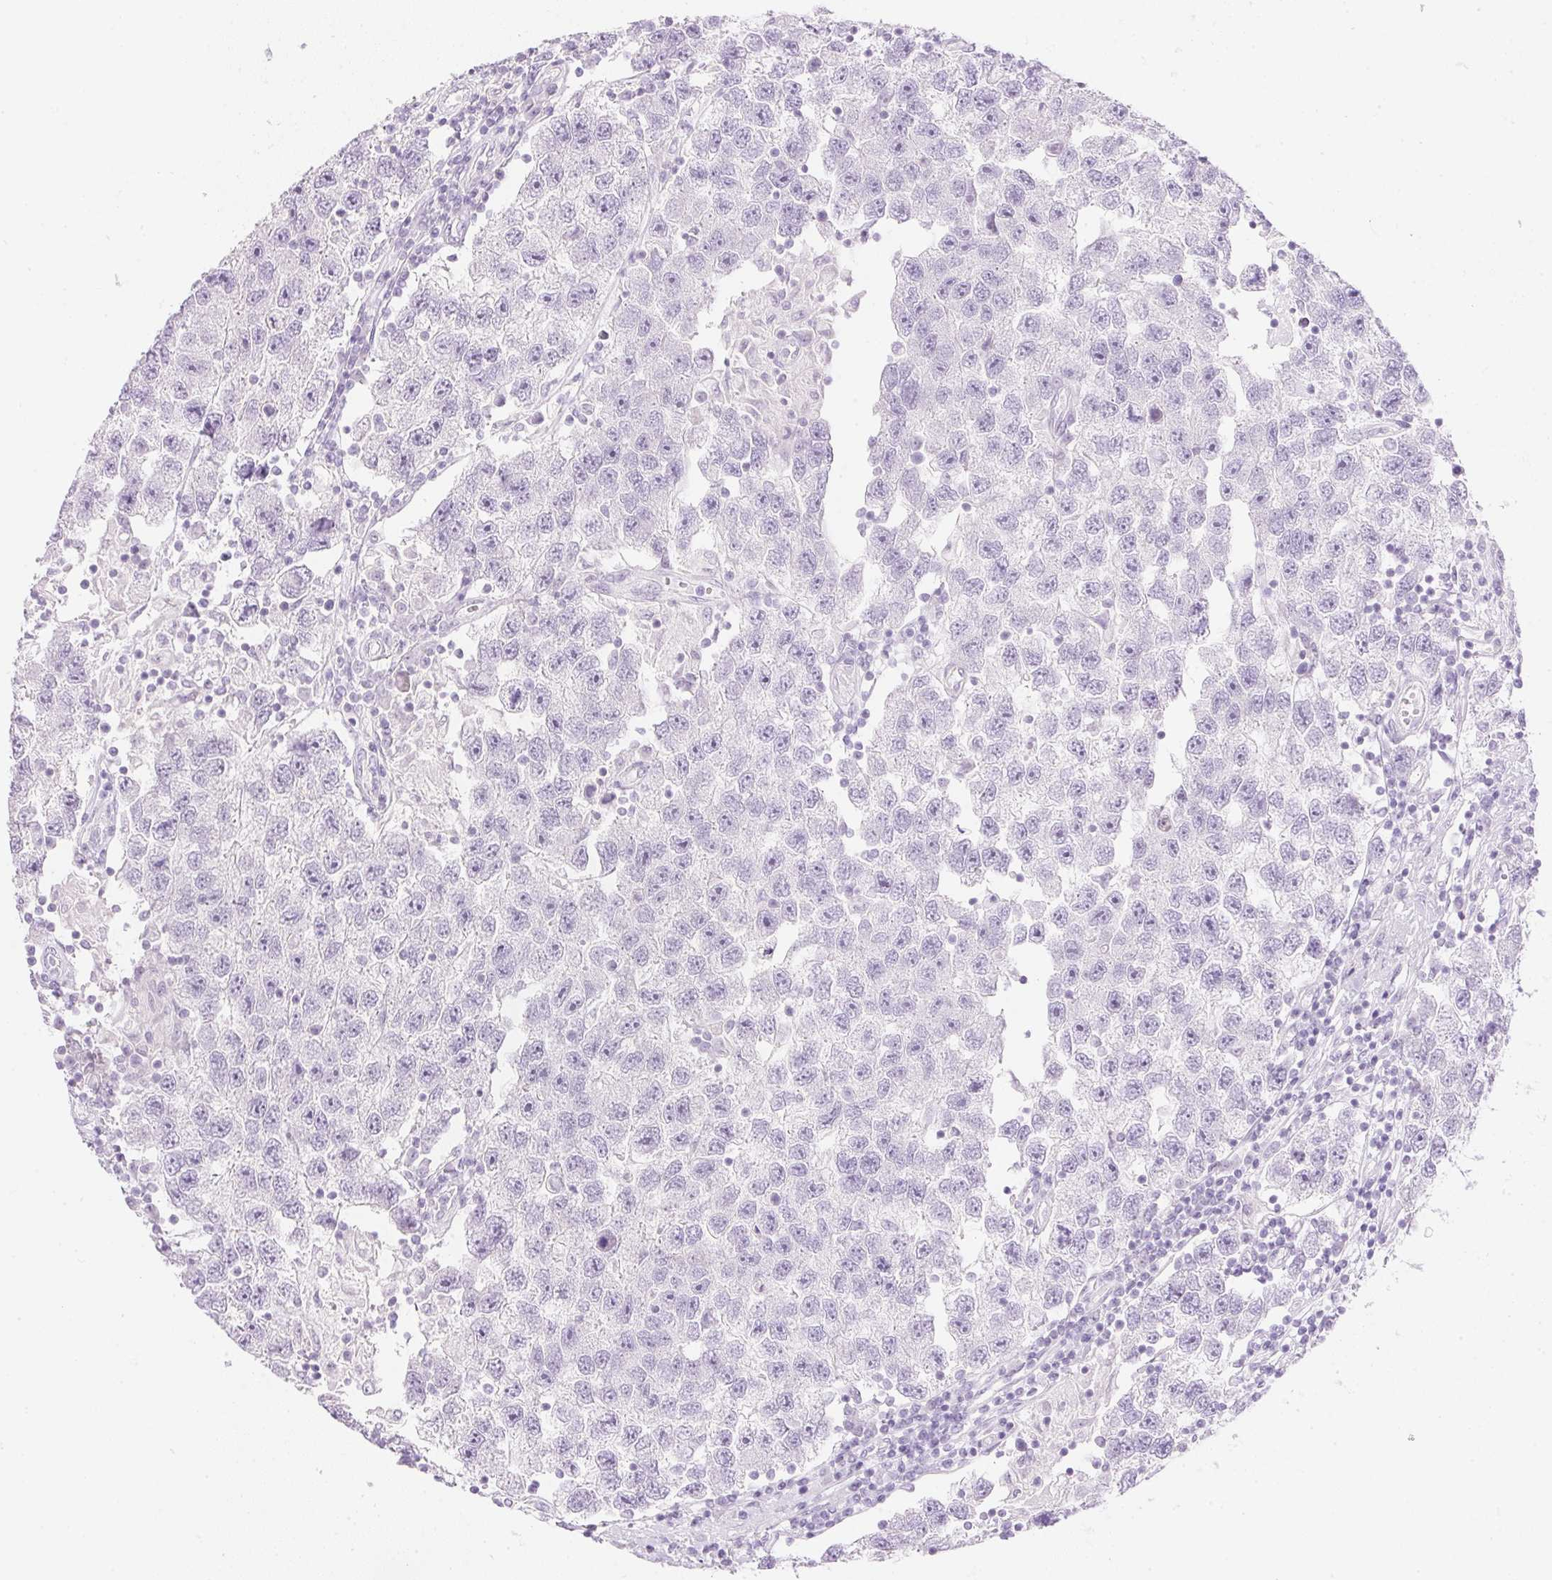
{"staining": {"intensity": "negative", "quantity": "none", "location": "none"}, "tissue": "testis cancer", "cell_type": "Tumor cells", "image_type": "cancer", "snomed": [{"axis": "morphology", "description": "Seminoma, NOS"}, {"axis": "topography", "description": "Testis"}], "caption": "Immunohistochemistry (IHC) of testis cancer demonstrates no staining in tumor cells.", "gene": "CTRL", "patient": {"sex": "male", "age": 26}}